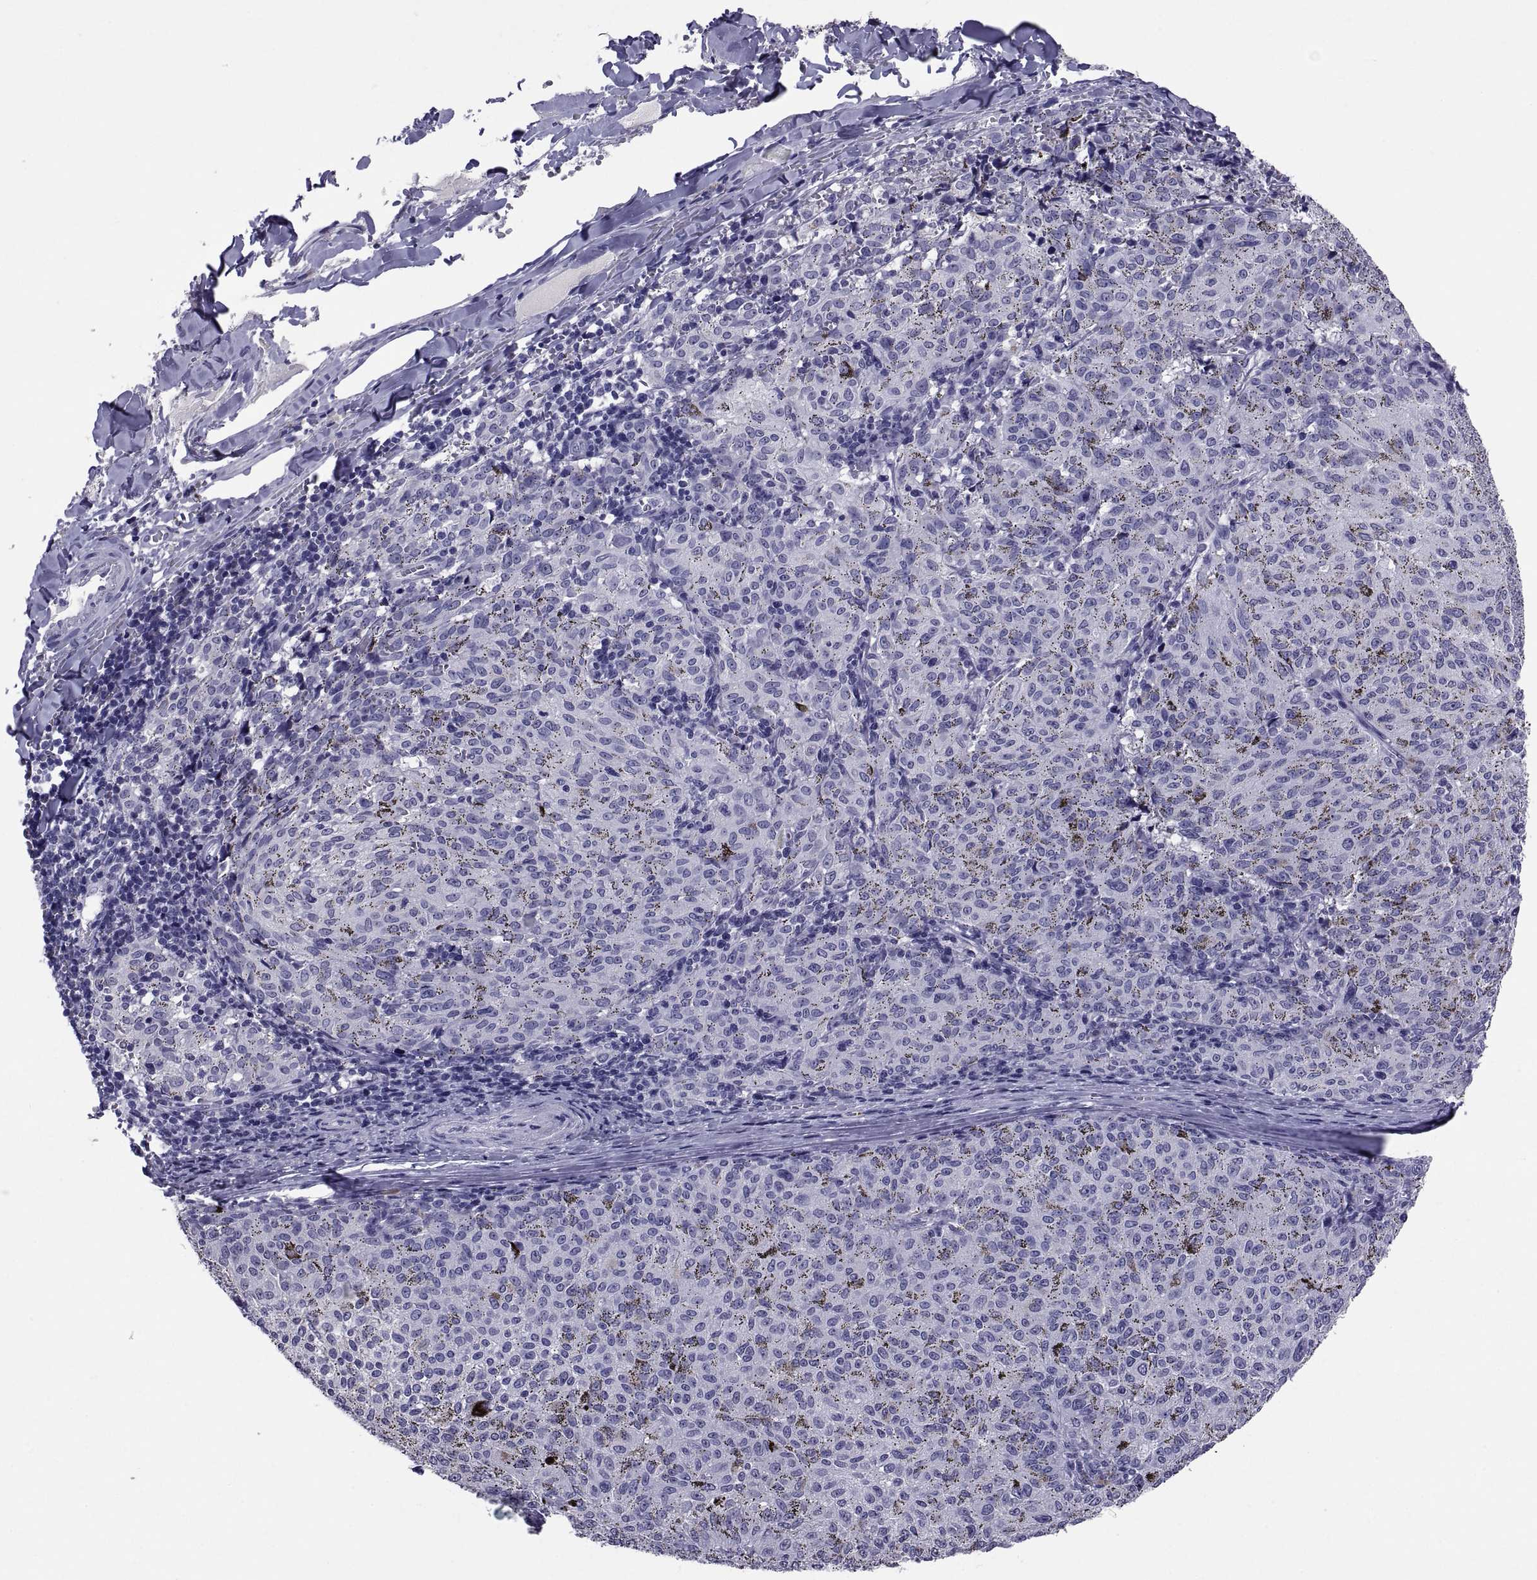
{"staining": {"intensity": "negative", "quantity": "none", "location": "none"}, "tissue": "melanoma", "cell_type": "Tumor cells", "image_type": "cancer", "snomed": [{"axis": "morphology", "description": "Malignant melanoma, NOS"}, {"axis": "topography", "description": "Skin"}], "caption": "Immunohistochemical staining of malignant melanoma displays no significant expression in tumor cells. Brightfield microscopy of immunohistochemistry stained with DAB (brown) and hematoxylin (blue), captured at high magnification.", "gene": "TGFBR3L", "patient": {"sex": "female", "age": 72}}